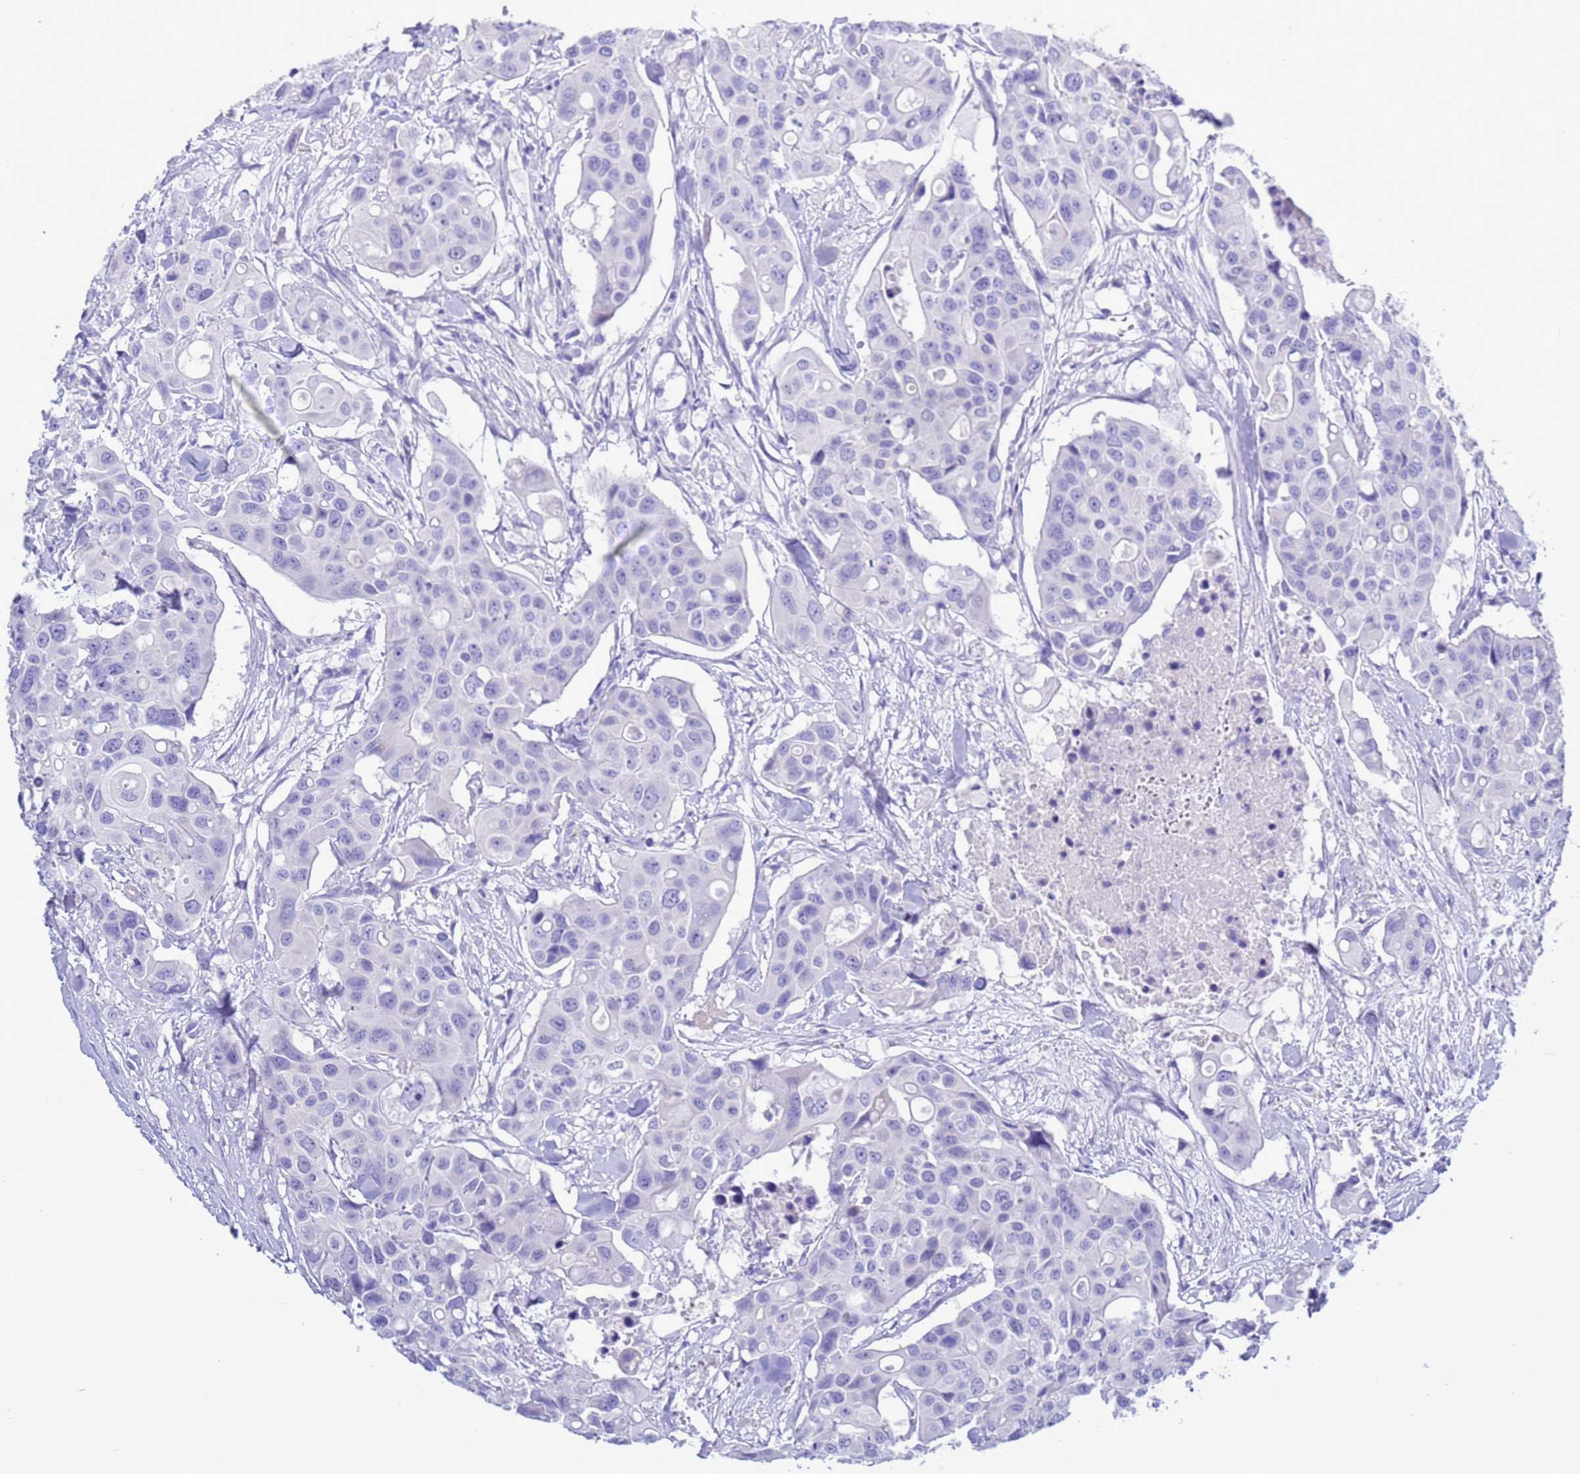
{"staining": {"intensity": "negative", "quantity": "none", "location": "none"}, "tissue": "colorectal cancer", "cell_type": "Tumor cells", "image_type": "cancer", "snomed": [{"axis": "morphology", "description": "Adenocarcinoma, NOS"}, {"axis": "topography", "description": "Colon"}], "caption": "Image shows no protein staining in tumor cells of colorectal adenocarcinoma tissue.", "gene": "GSTM1", "patient": {"sex": "male", "age": 77}}